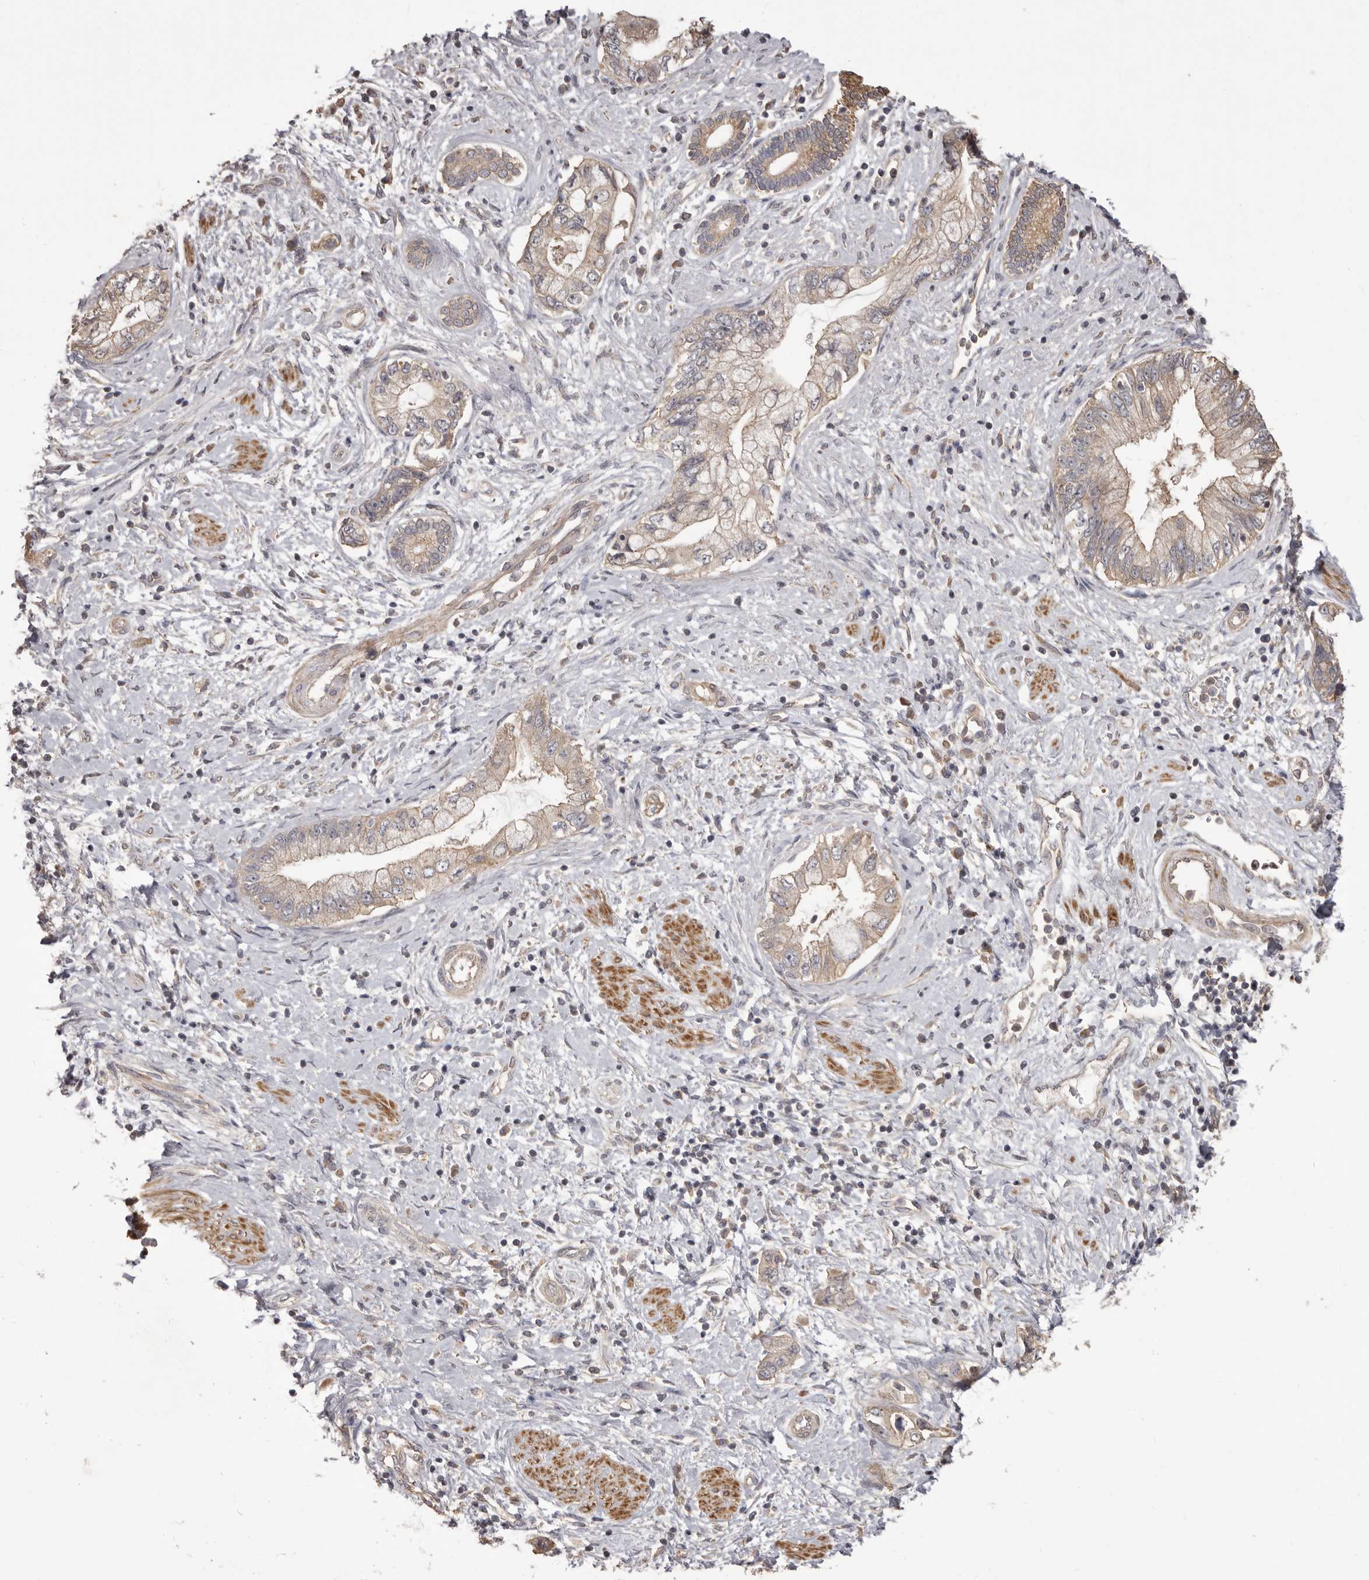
{"staining": {"intensity": "weak", "quantity": ">75%", "location": "cytoplasmic/membranous"}, "tissue": "pancreatic cancer", "cell_type": "Tumor cells", "image_type": "cancer", "snomed": [{"axis": "morphology", "description": "Adenocarcinoma, NOS"}, {"axis": "topography", "description": "Pancreas"}], "caption": "Immunohistochemical staining of human pancreatic adenocarcinoma reveals low levels of weak cytoplasmic/membranous staining in about >75% of tumor cells.", "gene": "HRH1", "patient": {"sex": "female", "age": 73}}